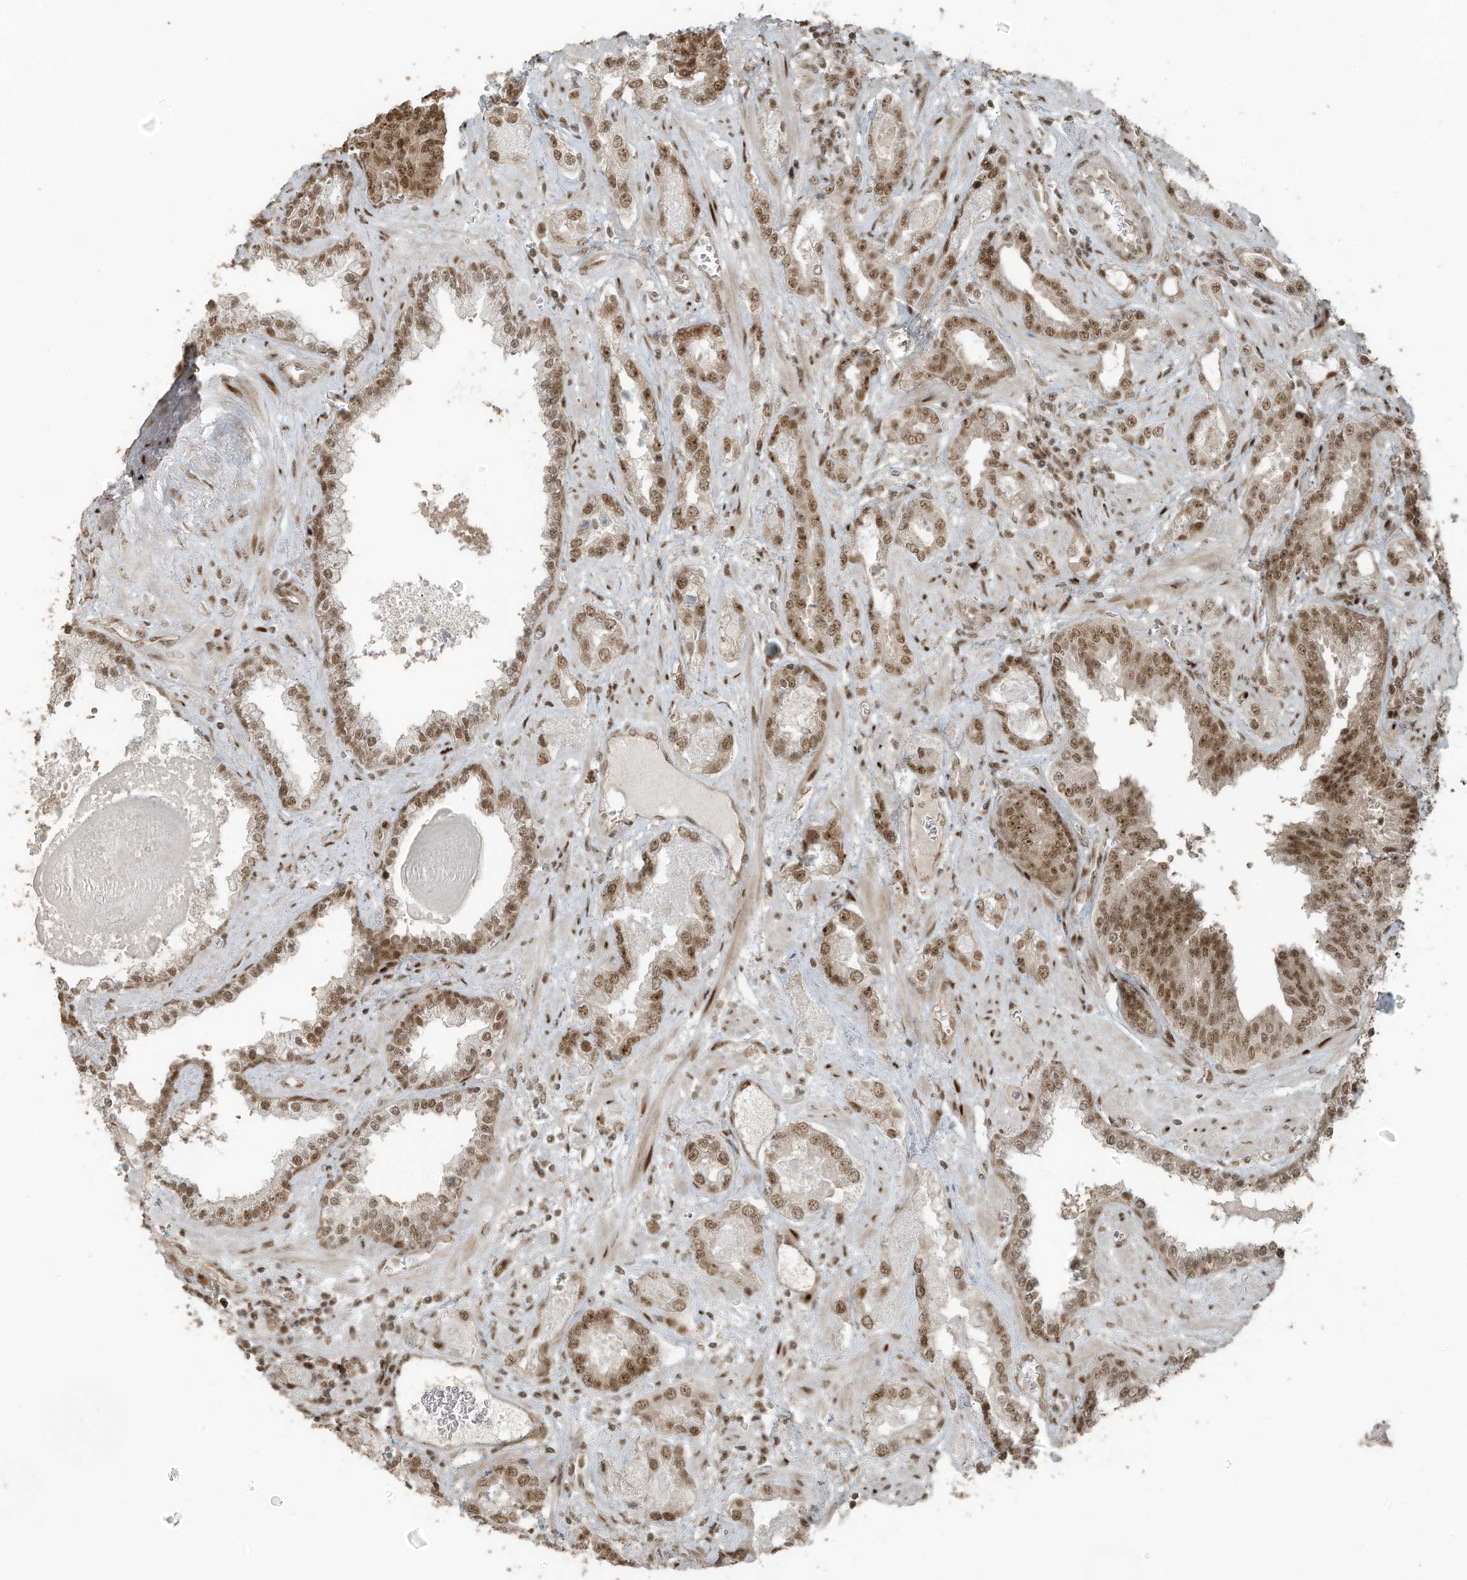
{"staining": {"intensity": "moderate", "quantity": ">75%", "location": "cytoplasmic/membranous,nuclear"}, "tissue": "prostate cancer", "cell_type": "Tumor cells", "image_type": "cancer", "snomed": [{"axis": "morphology", "description": "Adenocarcinoma, High grade"}, {"axis": "topography", "description": "Prostate and seminal vesicle, NOS"}], "caption": "This micrograph exhibits immunohistochemistry staining of human prostate cancer, with medium moderate cytoplasmic/membranous and nuclear positivity in approximately >75% of tumor cells.", "gene": "PCNP", "patient": {"sex": "male", "age": 67}}